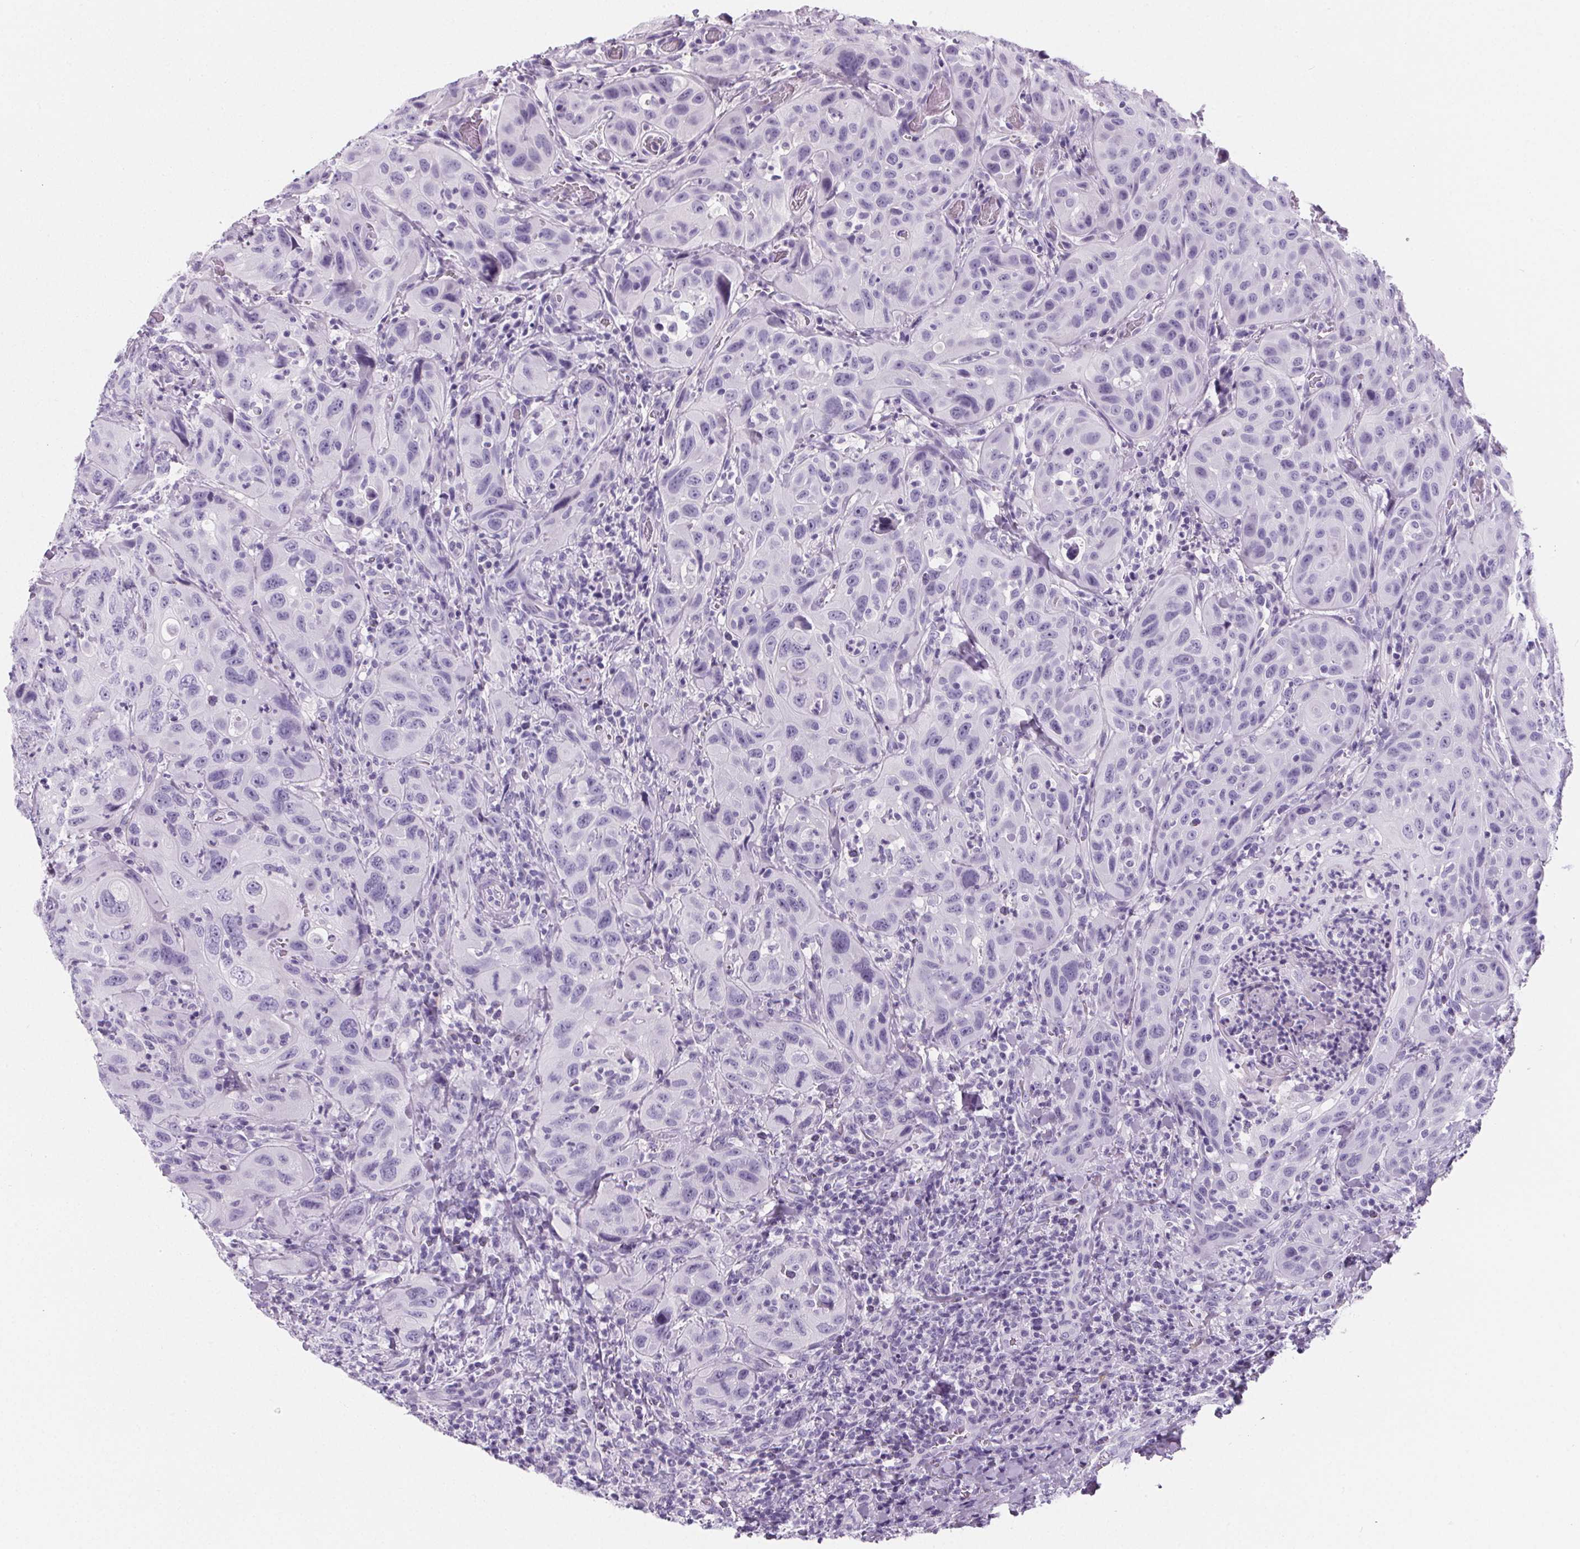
{"staining": {"intensity": "negative", "quantity": "none", "location": "none"}, "tissue": "head and neck cancer", "cell_type": "Tumor cells", "image_type": "cancer", "snomed": [{"axis": "morphology", "description": "Normal tissue, NOS"}, {"axis": "morphology", "description": "Squamous cell carcinoma, NOS"}, {"axis": "topography", "description": "Oral tissue"}, {"axis": "topography", "description": "Tounge, NOS"}, {"axis": "topography", "description": "Head-Neck"}], "caption": "This is a micrograph of IHC staining of head and neck cancer (squamous cell carcinoma), which shows no positivity in tumor cells. (Brightfield microscopy of DAB (3,3'-diaminobenzidine) immunohistochemistry (IHC) at high magnification).", "gene": "ADRB1", "patient": {"sex": "male", "age": 62}}